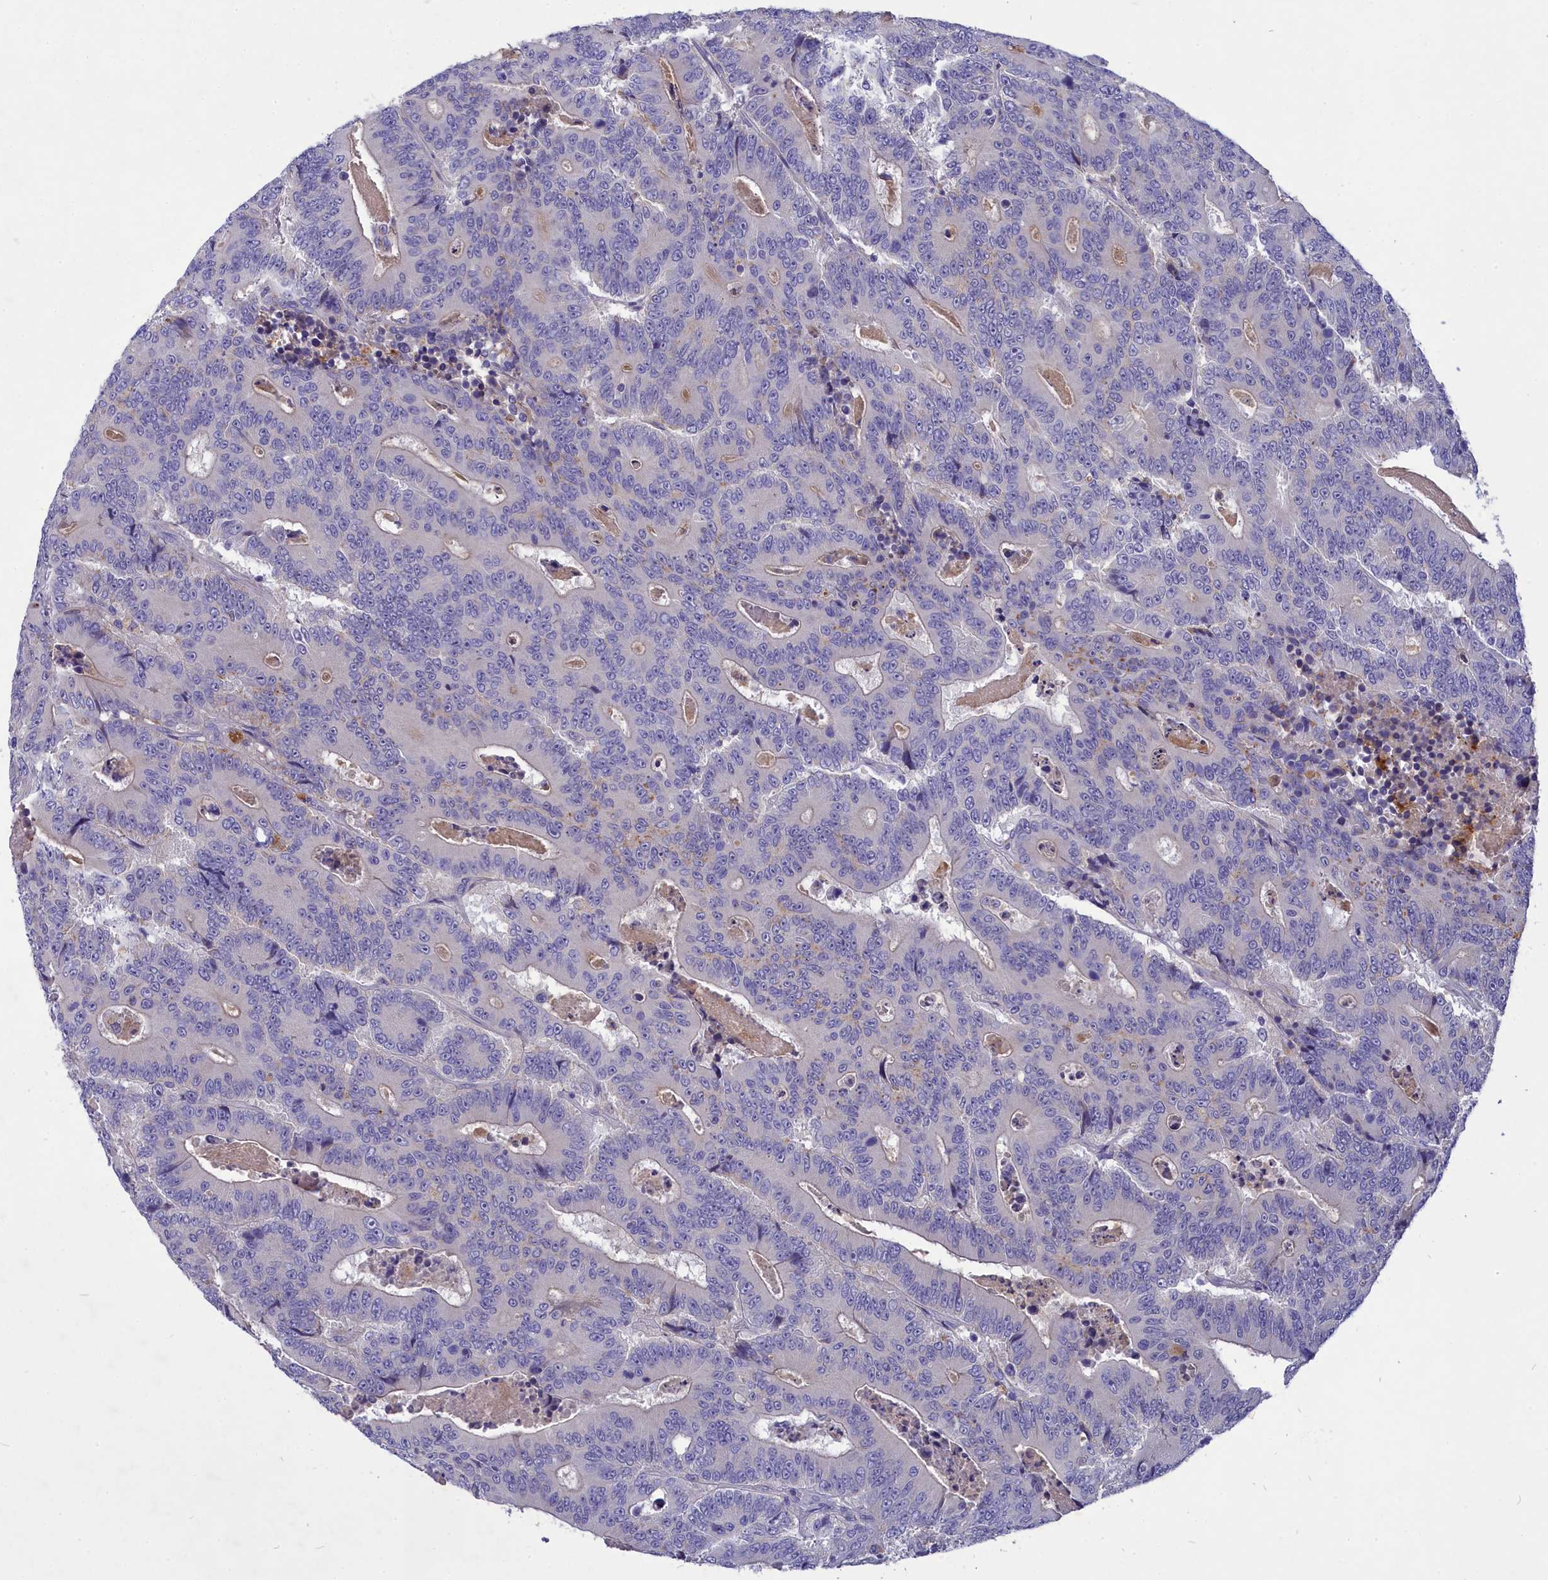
{"staining": {"intensity": "negative", "quantity": "none", "location": "none"}, "tissue": "colorectal cancer", "cell_type": "Tumor cells", "image_type": "cancer", "snomed": [{"axis": "morphology", "description": "Adenocarcinoma, NOS"}, {"axis": "topography", "description": "Colon"}], "caption": "Tumor cells are negative for brown protein staining in adenocarcinoma (colorectal).", "gene": "DEFB119", "patient": {"sex": "male", "age": 83}}